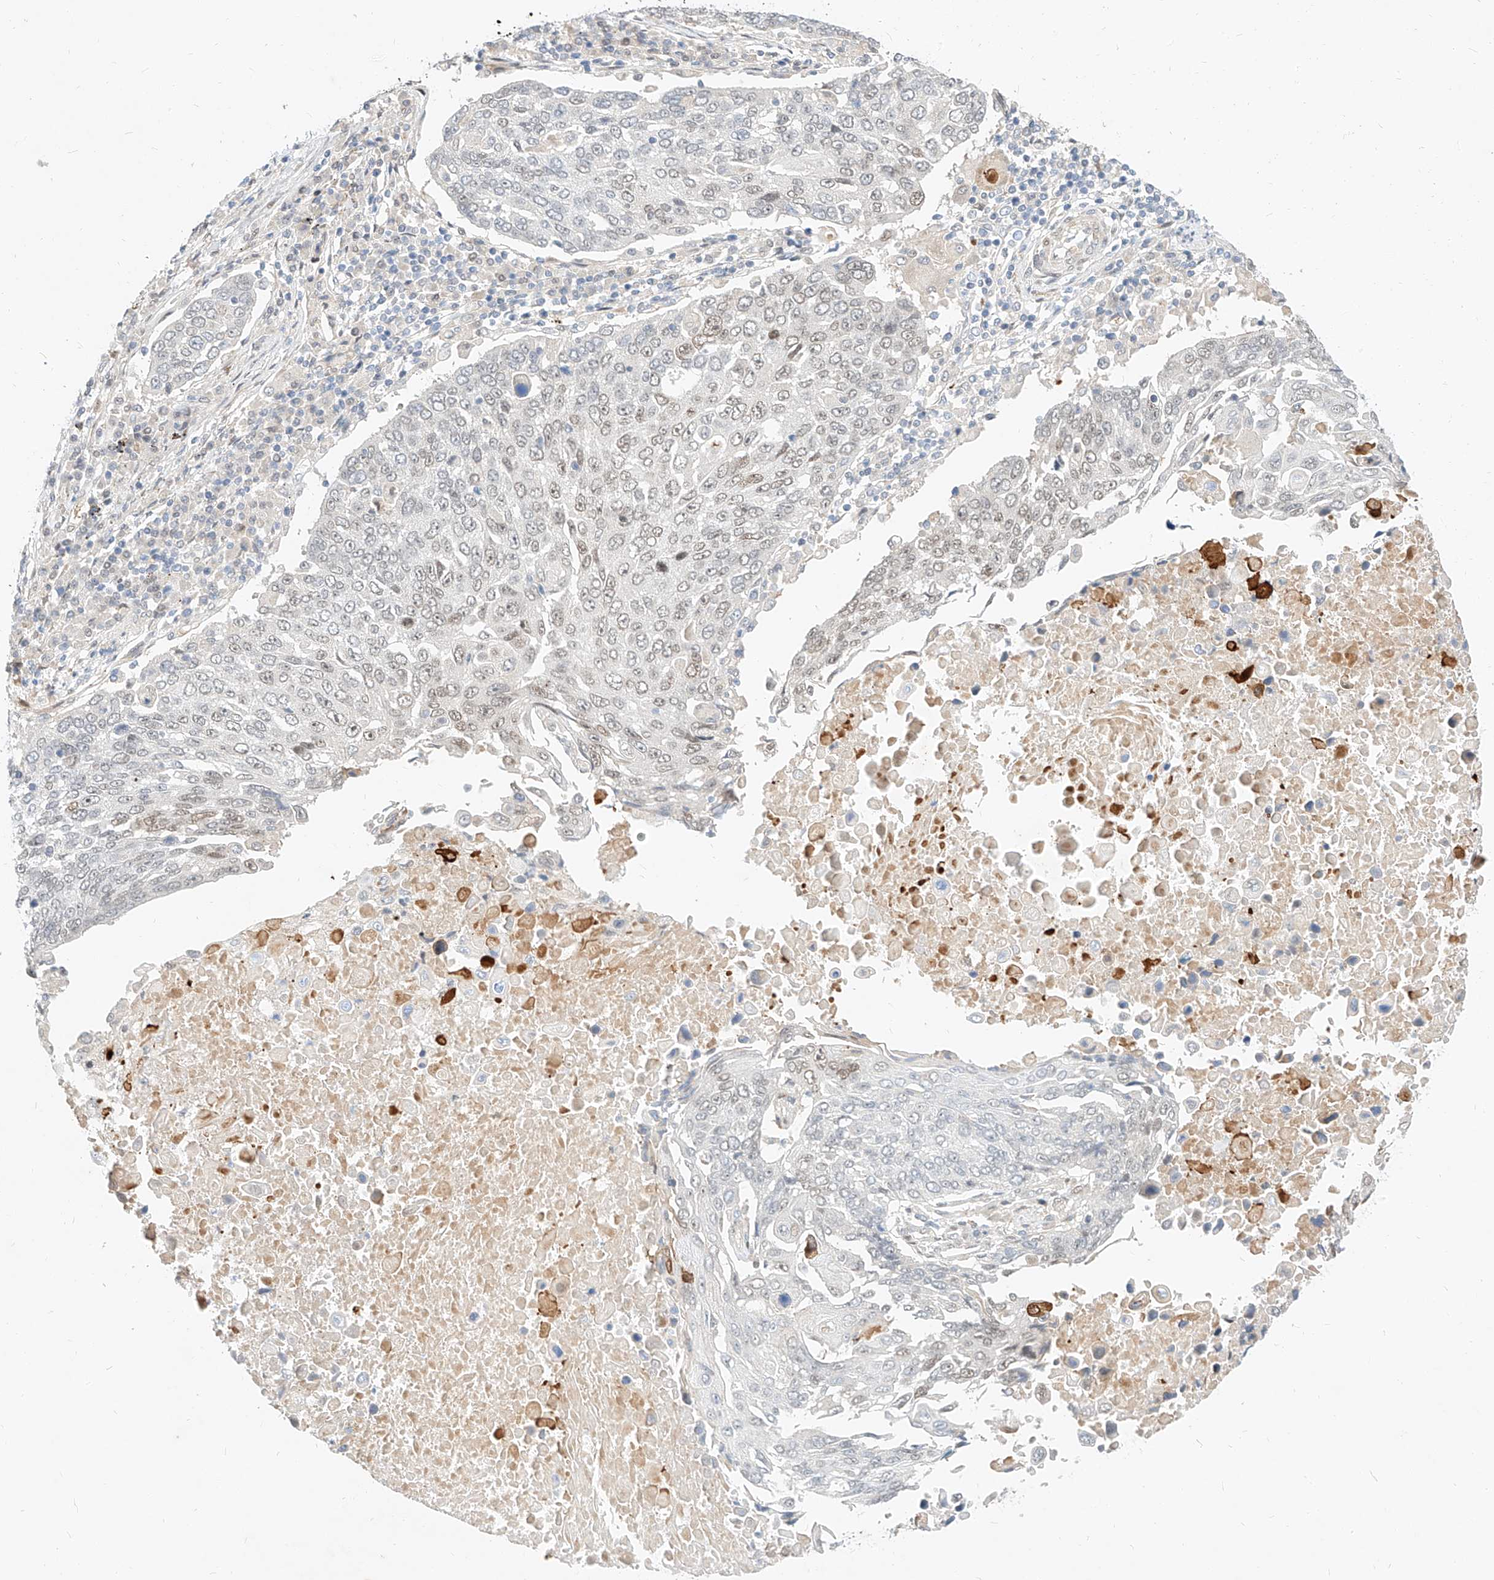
{"staining": {"intensity": "weak", "quantity": "25%-75%", "location": "nuclear"}, "tissue": "lung cancer", "cell_type": "Tumor cells", "image_type": "cancer", "snomed": [{"axis": "morphology", "description": "Squamous cell carcinoma, NOS"}, {"axis": "topography", "description": "Lung"}], "caption": "Immunohistochemical staining of lung squamous cell carcinoma exhibits weak nuclear protein positivity in about 25%-75% of tumor cells.", "gene": "CBX8", "patient": {"sex": "male", "age": 66}}